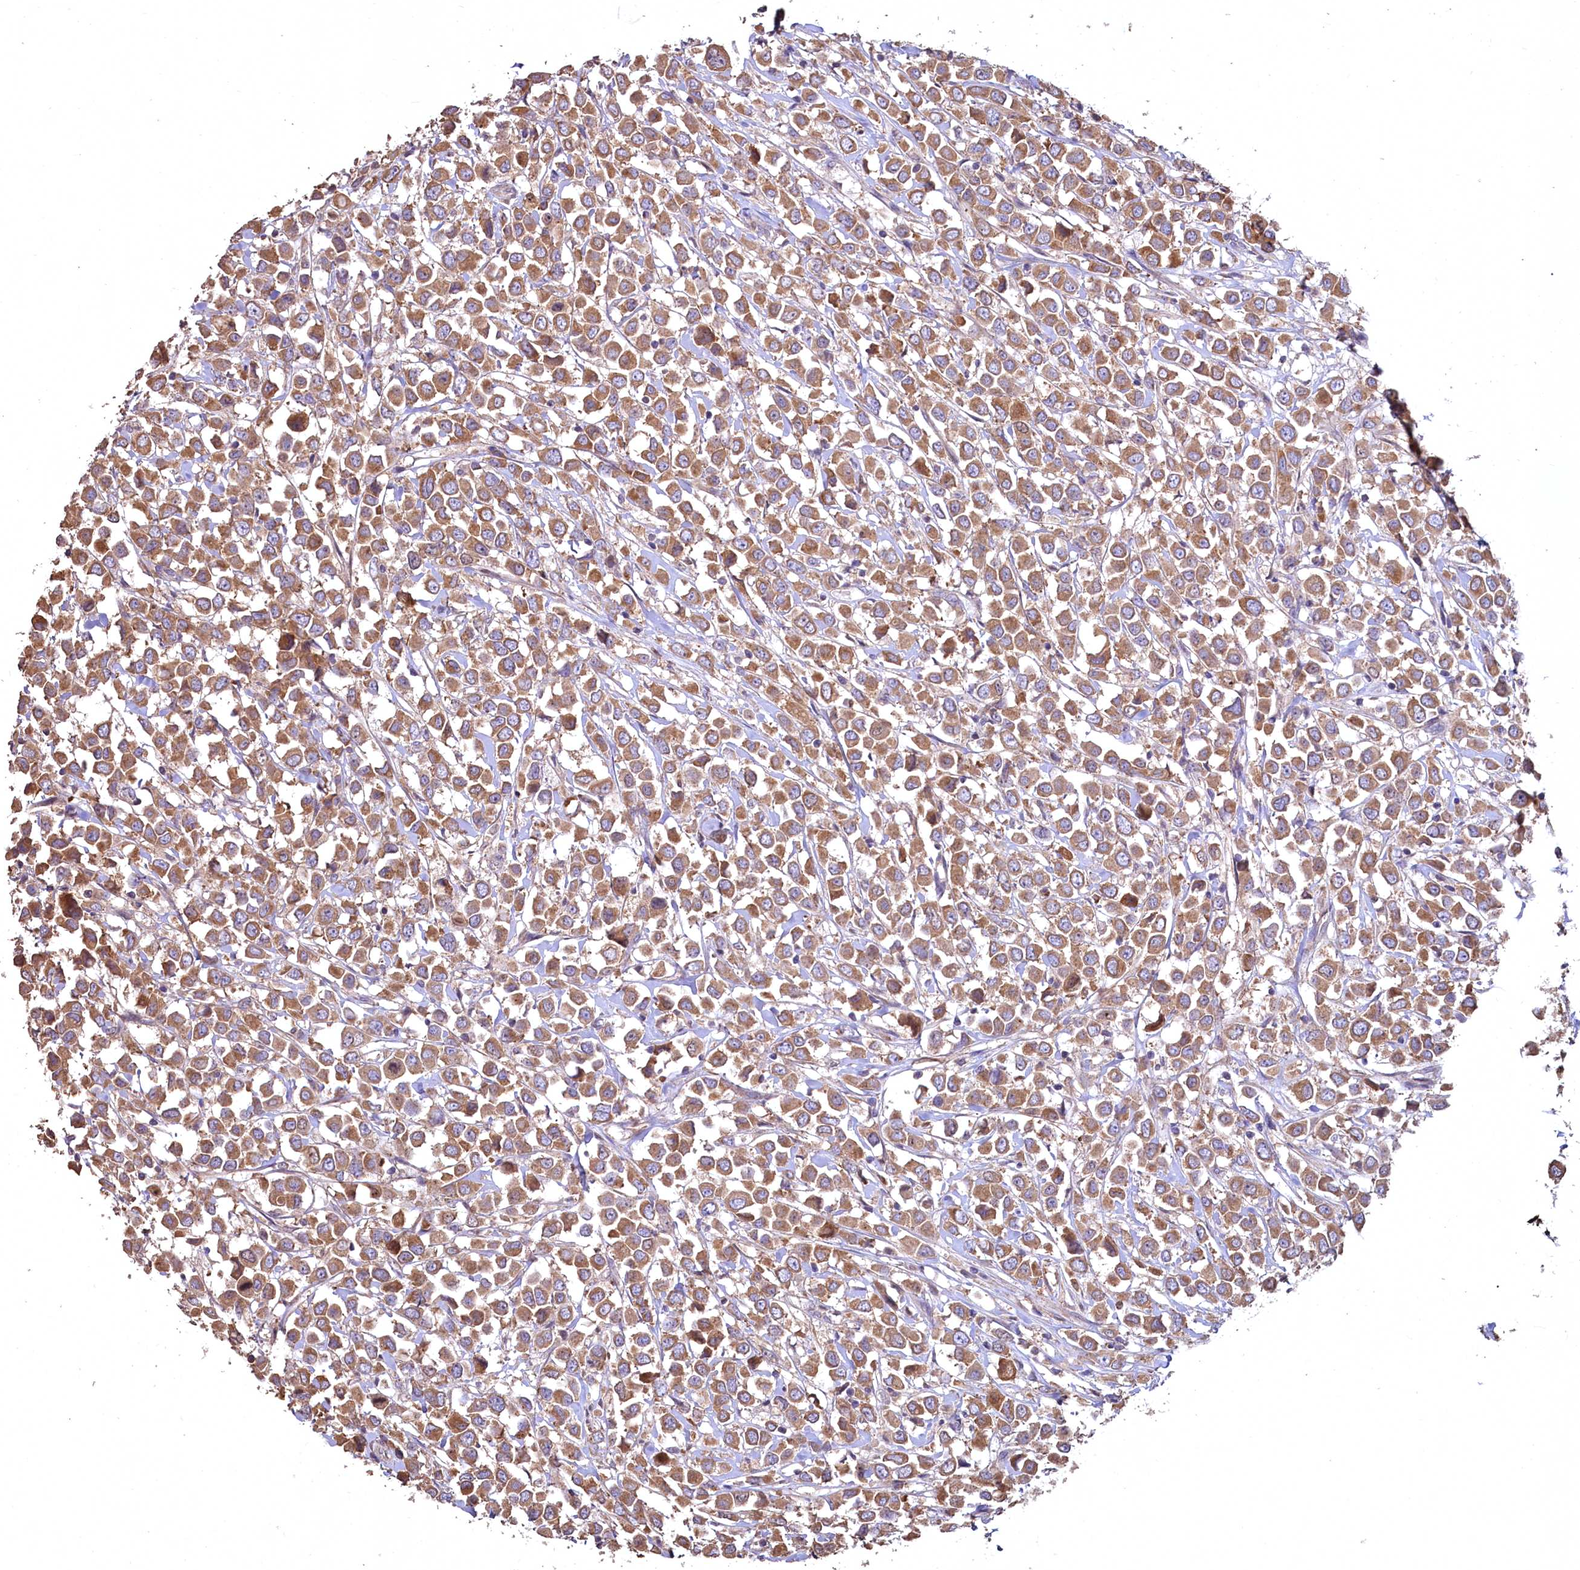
{"staining": {"intensity": "moderate", "quantity": ">75%", "location": "cytoplasmic/membranous"}, "tissue": "breast cancer", "cell_type": "Tumor cells", "image_type": "cancer", "snomed": [{"axis": "morphology", "description": "Duct carcinoma"}, {"axis": "topography", "description": "Breast"}], "caption": "This photomicrograph displays immunohistochemistry staining of breast cancer (invasive ductal carcinoma), with medium moderate cytoplasmic/membranous expression in approximately >75% of tumor cells.", "gene": "FUNDC1", "patient": {"sex": "female", "age": 61}}